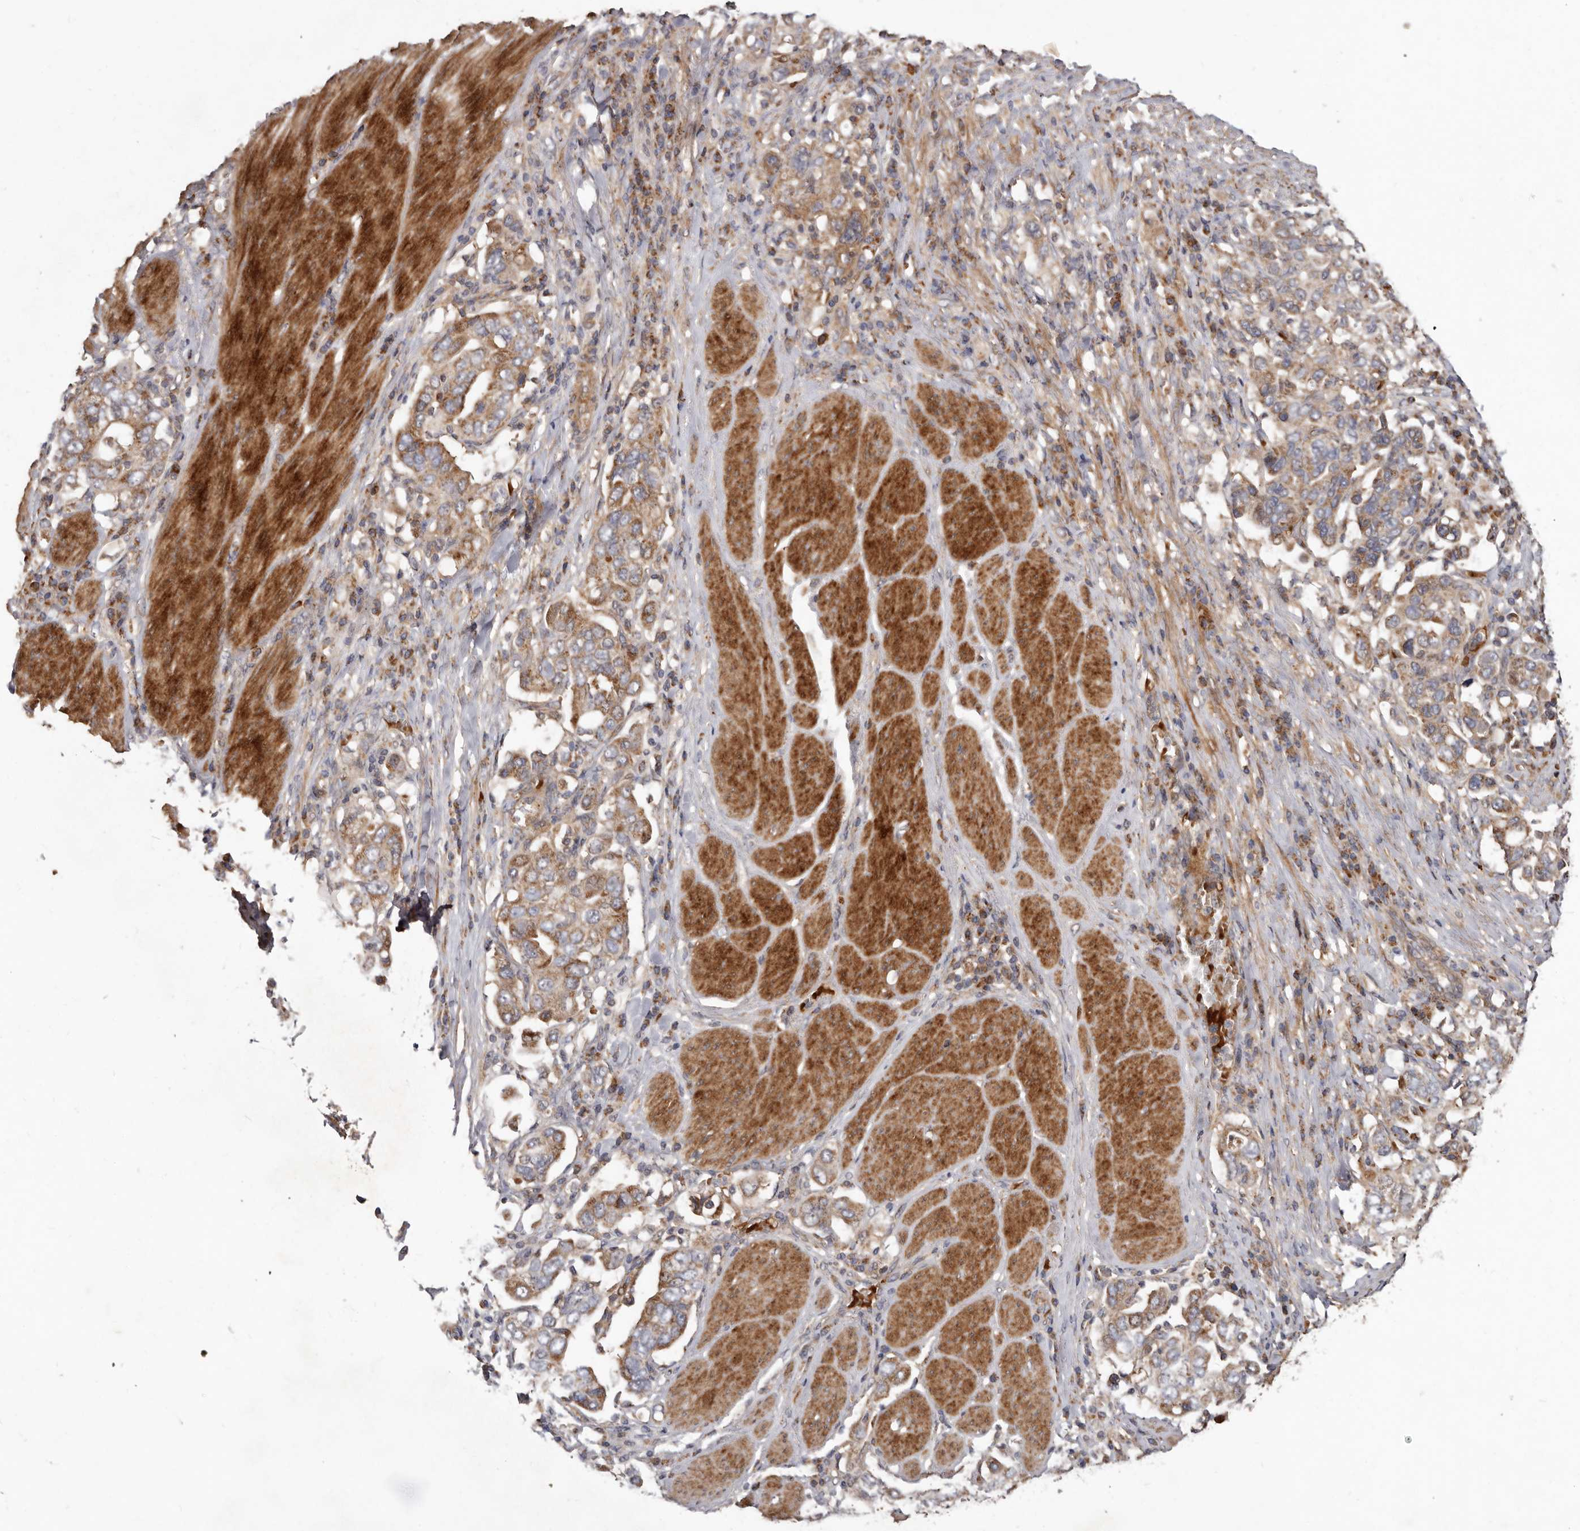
{"staining": {"intensity": "moderate", "quantity": ">75%", "location": "cytoplasmic/membranous"}, "tissue": "stomach cancer", "cell_type": "Tumor cells", "image_type": "cancer", "snomed": [{"axis": "morphology", "description": "Adenocarcinoma, NOS"}, {"axis": "topography", "description": "Stomach, upper"}], "caption": "High-magnification brightfield microscopy of stomach cancer stained with DAB (brown) and counterstained with hematoxylin (blue). tumor cells exhibit moderate cytoplasmic/membranous expression is present in approximately>75% of cells.", "gene": "GOT1L1", "patient": {"sex": "male", "age": 62}}